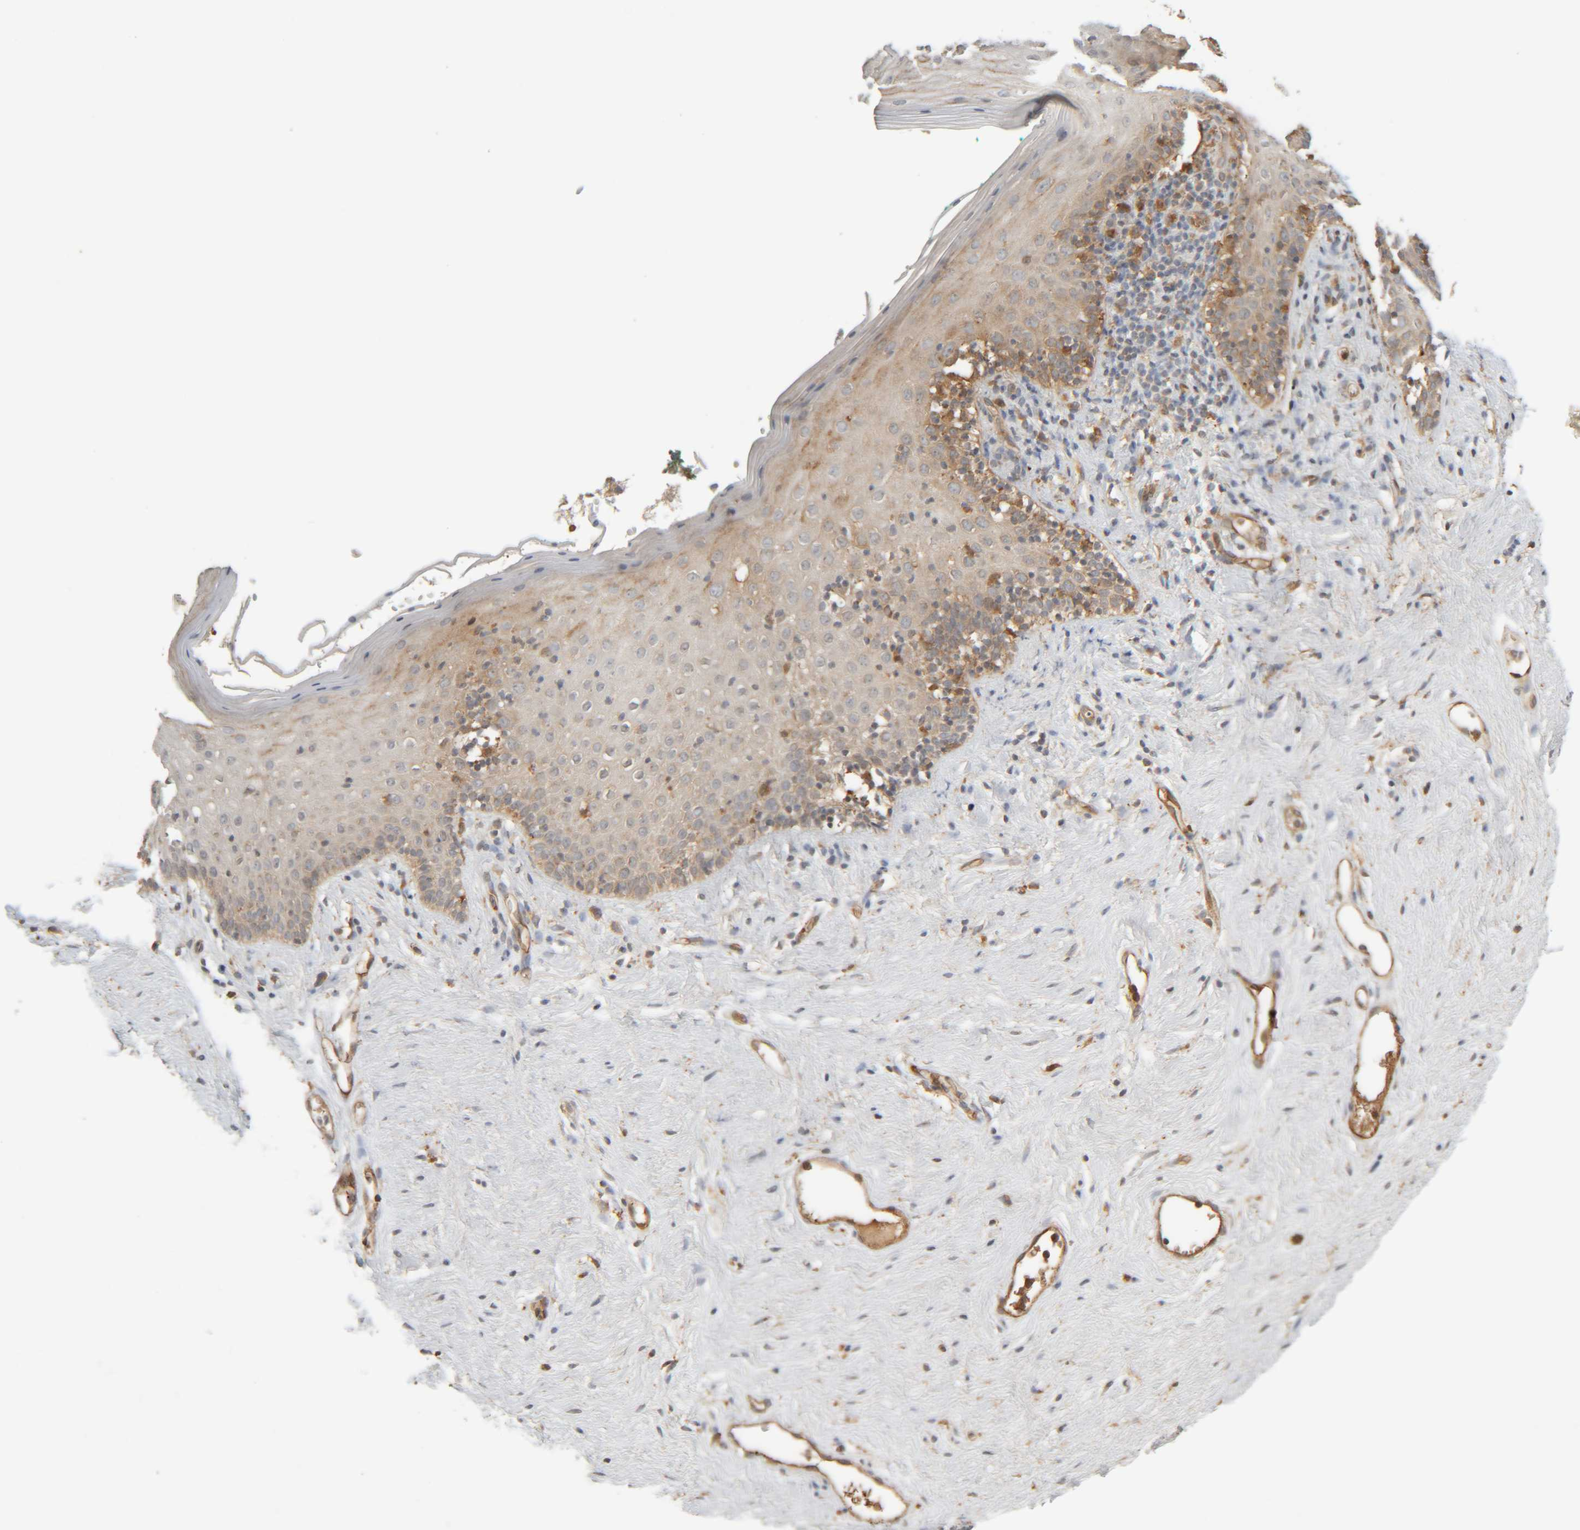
{"staining": {"intensity": "weak", "quantity": "<25%", "location": "cytoplasmic/membranous"}, "tissue": "vagina", "cell_type": "Squamous epithelial cells", "image_type": "normal", "snomed": [{"axis": "morphology", "description": "Normal tissue, NOS"}, {"axis": "topography", "description": "Vagina"}], "caption": "DAB (3,3'-diaminobenzidine) immunohistochemical staining of unremarkable human vagina exhibits no significant positivity in squamous epithelial cells. (Brightfield microscopy of DAB immunohistochemistry (IHC) at high magnification).", "gene": "TMEM192", "patient": {"sex": "female", "age": 44}}